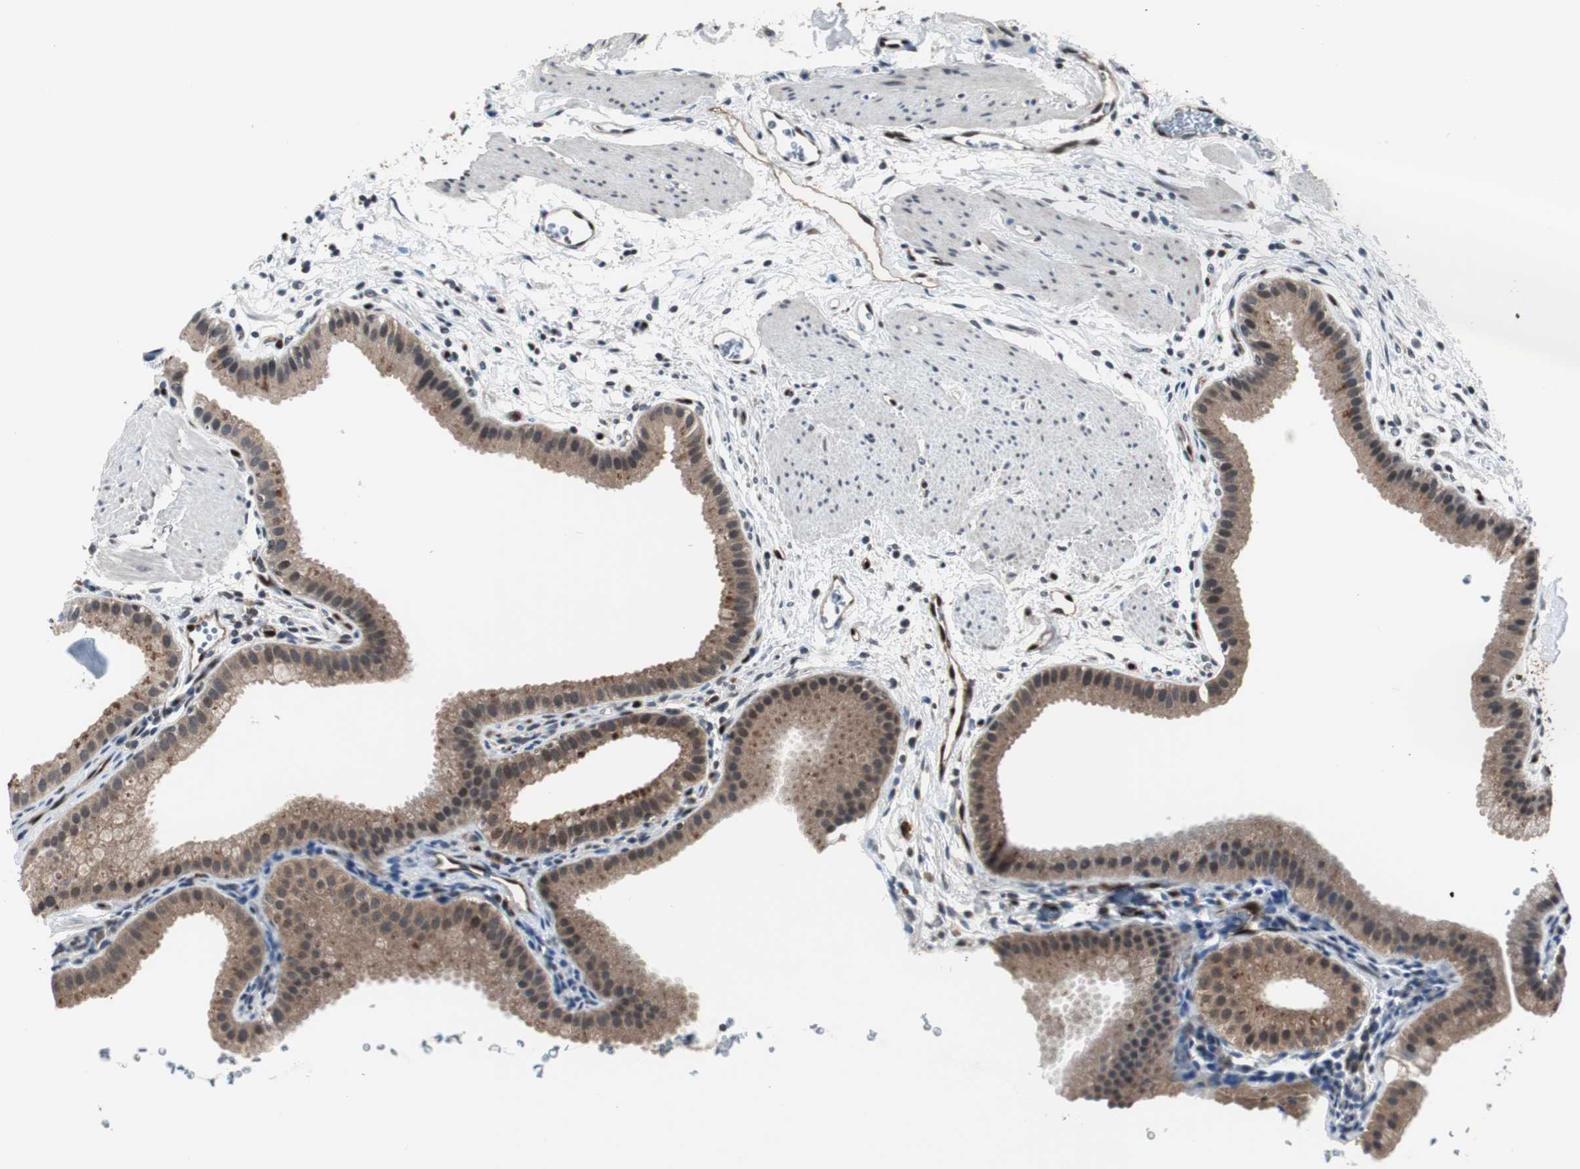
{"staining": {"intensity": "moderate", "quantity": ">75%", "location": "cytoplasmic/membranous"}, "tissue": "gallbladder", "cell_type": "Glandular cells", "image_type": "normal", "snomed": [{"axis": "morphology", "description": "Normal tissue, NOS"}, {"axis": "topography", "description": "Gallbladder"}], "caption": "An image showing moderate cytoplasmic/membranous expression in about >75% of glandular cells in benign gallbladder, as visualized by brown immunohistochemical staining.", "gene": "SMAD1", "patient": {"sex": "female", "age": 64}}